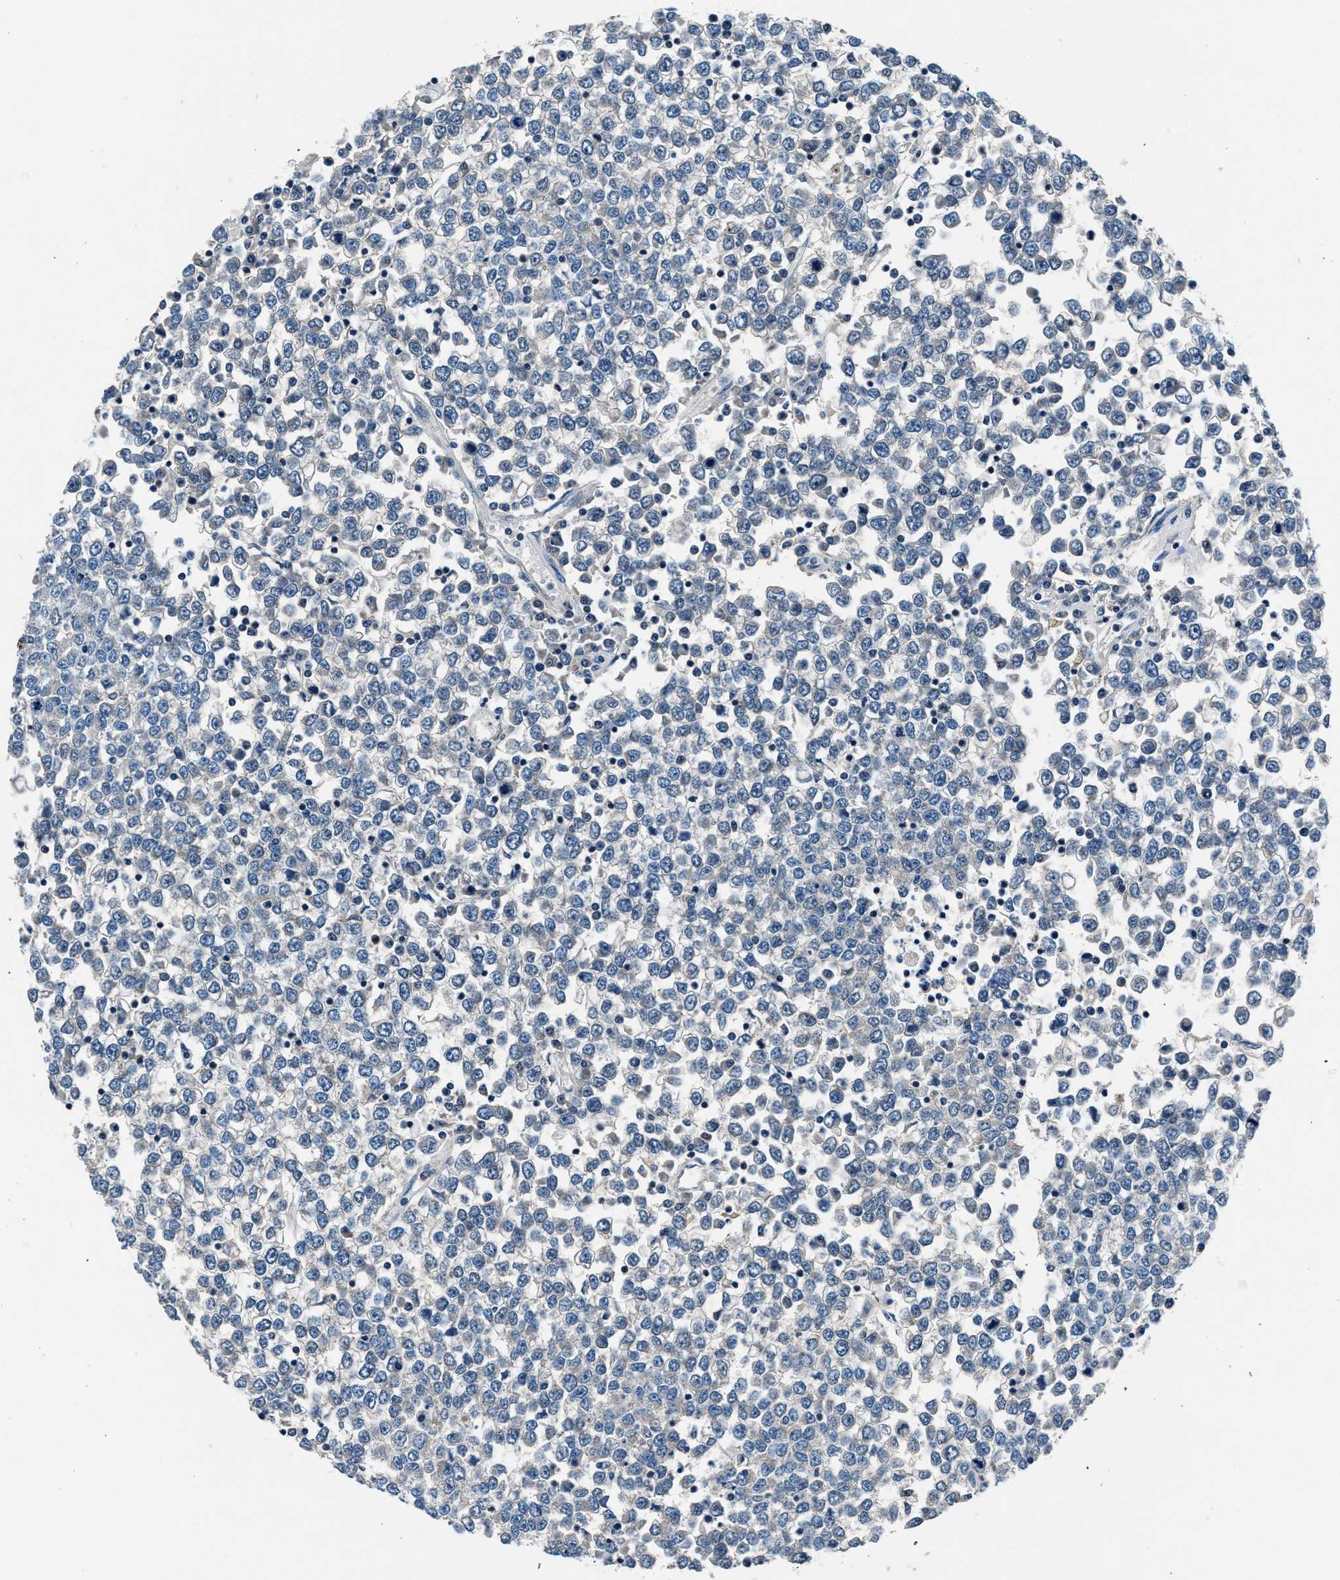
{"staining": {"intensity": "negative", "quantity": "none", "location": "none"}, "tissue": "testis cancer", "cell_type": "Tumor cells", "image_type": "cancer", "snomed": [{"axis": "morphology", "description": "Seminoma, NOS"}, {"axis": "topography", "description": "Testis"}], "caption": "DAB (3,3'-diaminobenzidine) immunohistochemical staining of human testis cancer demonstrates no significant expression in tumor cells.", "gene": "DENND6B", "patient": {"sex": "male", "age": 65}}